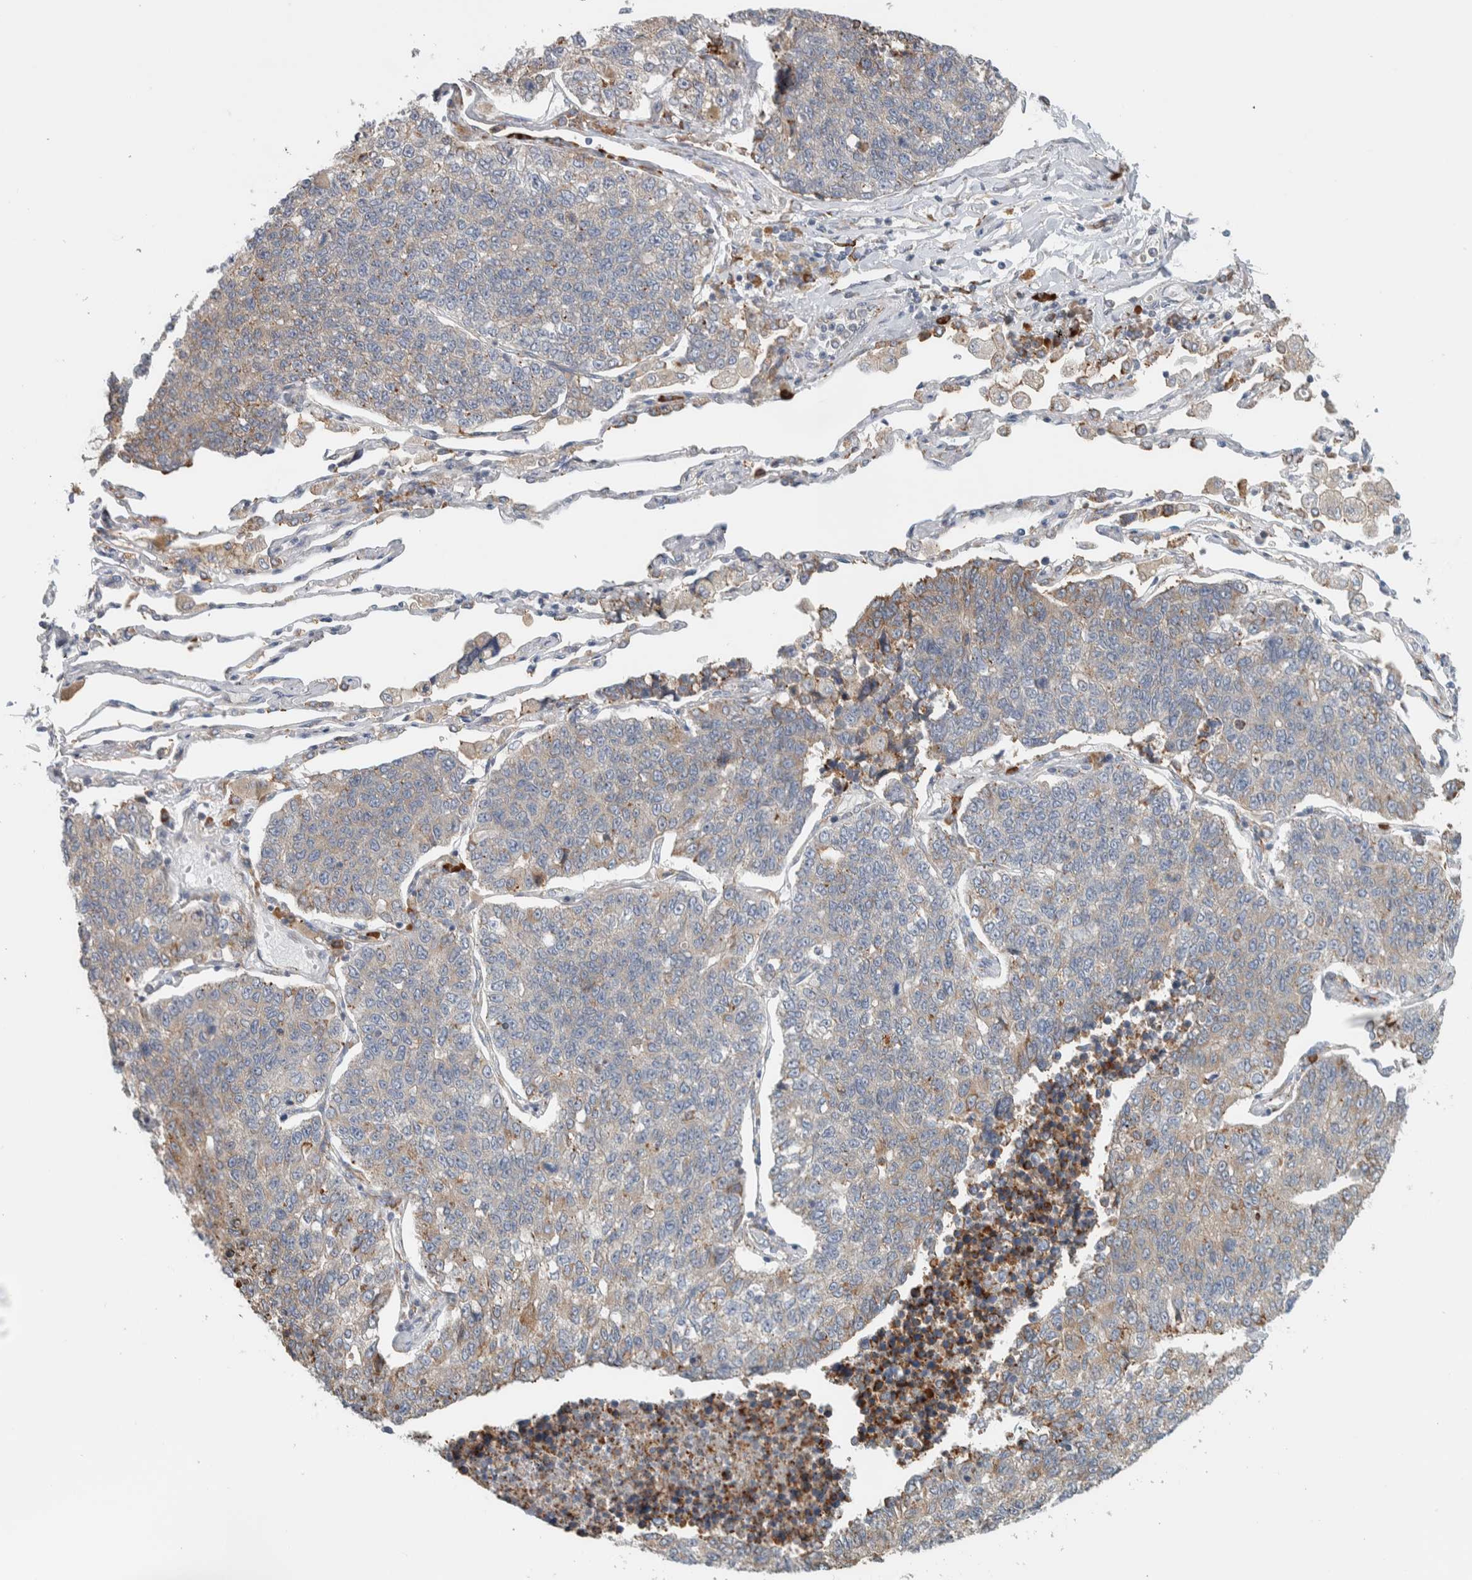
{"staining": {"intensity": "weak", "quantity": "<25%", "location": "cytoplasmic/membranous"}, "tissue": "lung cancer", "cell_type": "Tumor cells", "image_type": "cancer", "snomed": [{"axis": "morphology", "description": "Adenocarcinoma, NOS"}, {"axis": "topography", "description": "Lung"}], "caption": "Adenocarcinoma (lung) stained for a protein using IHC exhibits no expression tumor cells.", "gene": "ADCY8", "patient": {"sex": "male", "age": 49}}